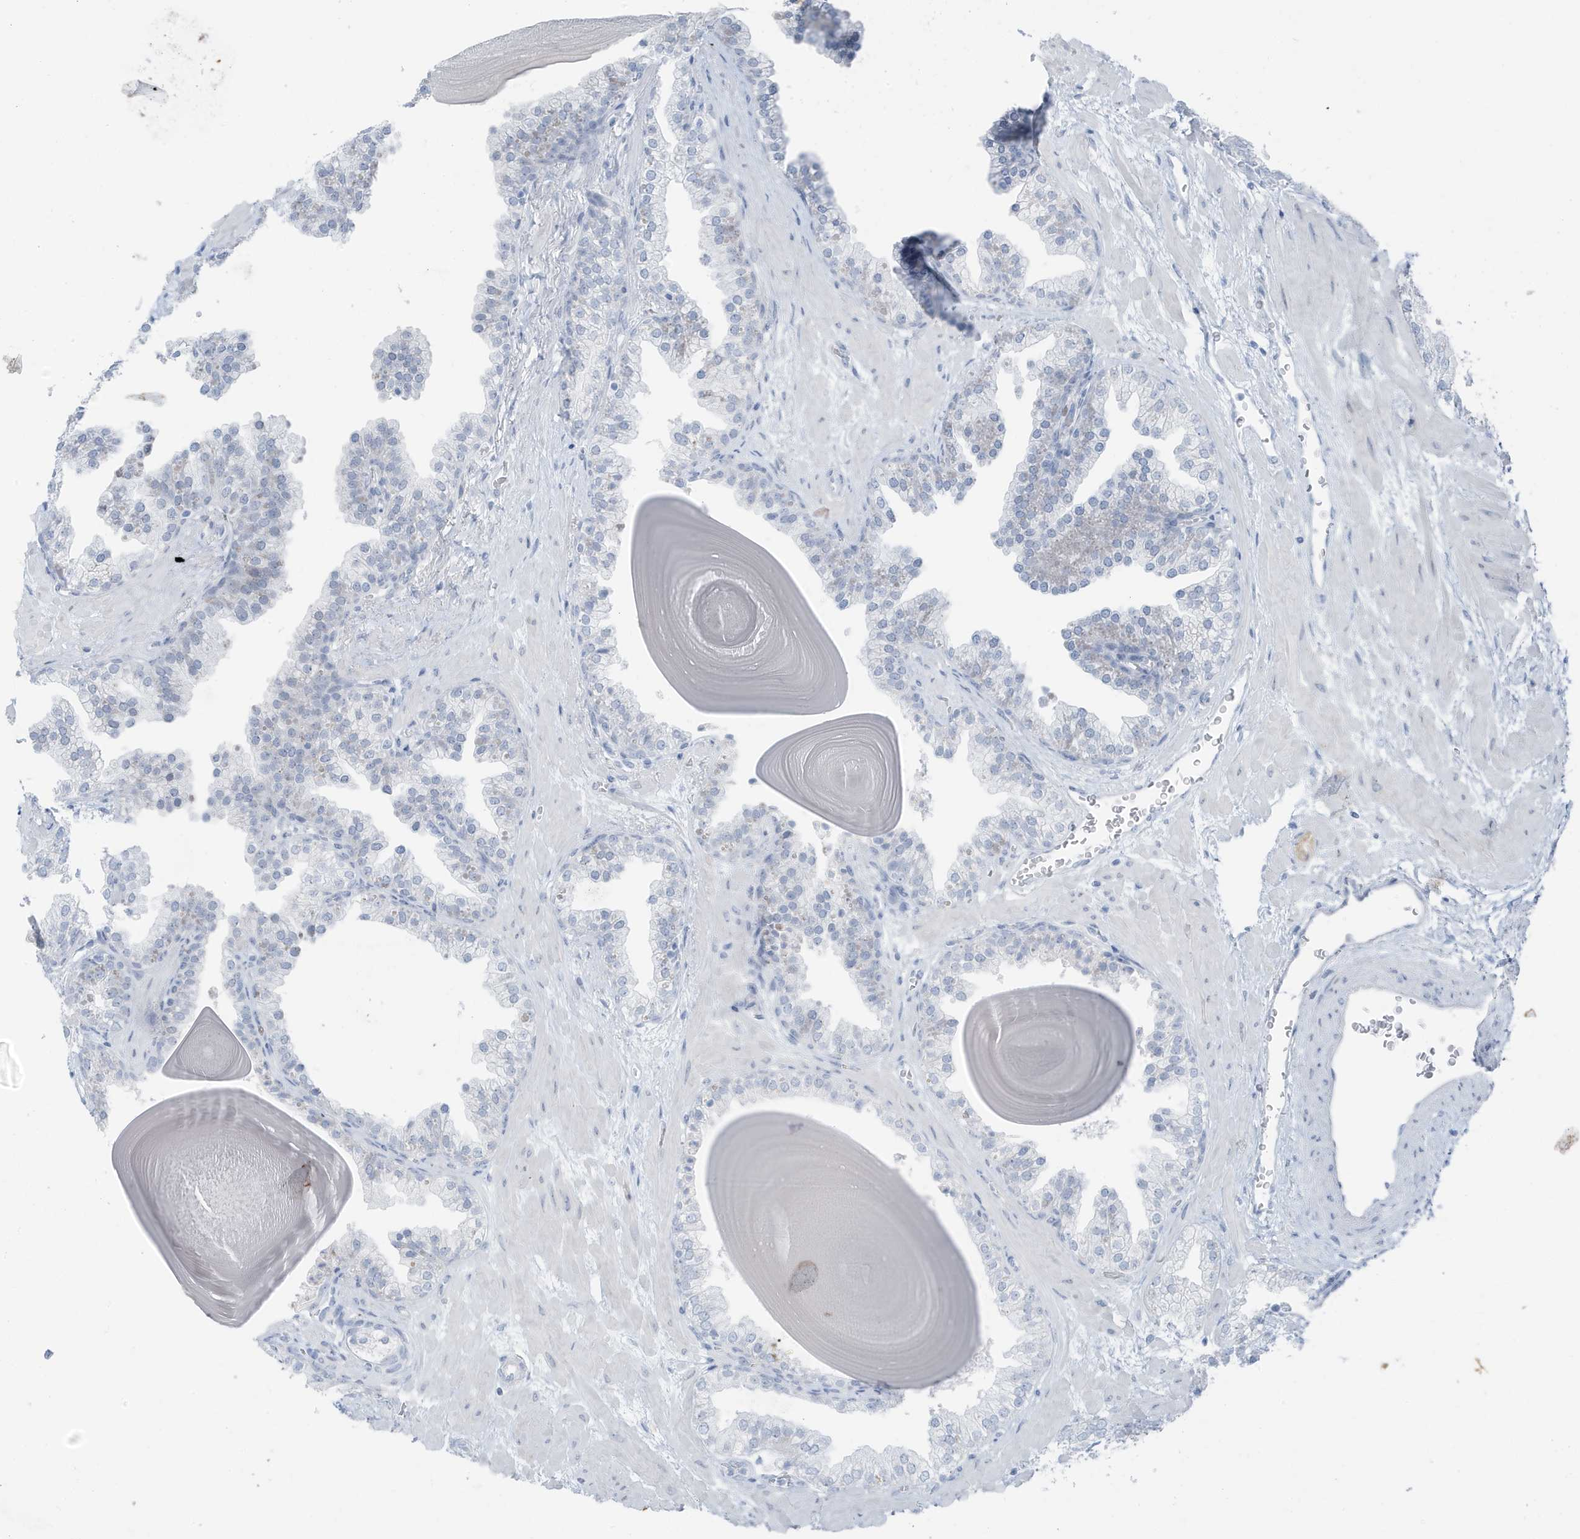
{"staining": {"intensity": "negative", "quantity": "none", "location": "none"}, "tissue": "prostate", "cell_type": "Glandular cells", "image_type": "normal", "snomed": [{"axis": "morphology", "description": "Normal tissue, NOS"}, {"axis": "topography", "description": "Prostate"}], "caption": "Prostate was stained to show a protein in brown. There is no significant positivity in glandular cells. The staining is performed using DAB (3,3'-diaminobenzidine) brown chromogen with nuclei counter-stained in using hematoxylin.", "gene": "ZFP64", "patient": {"sex": "male", "age": 48}}